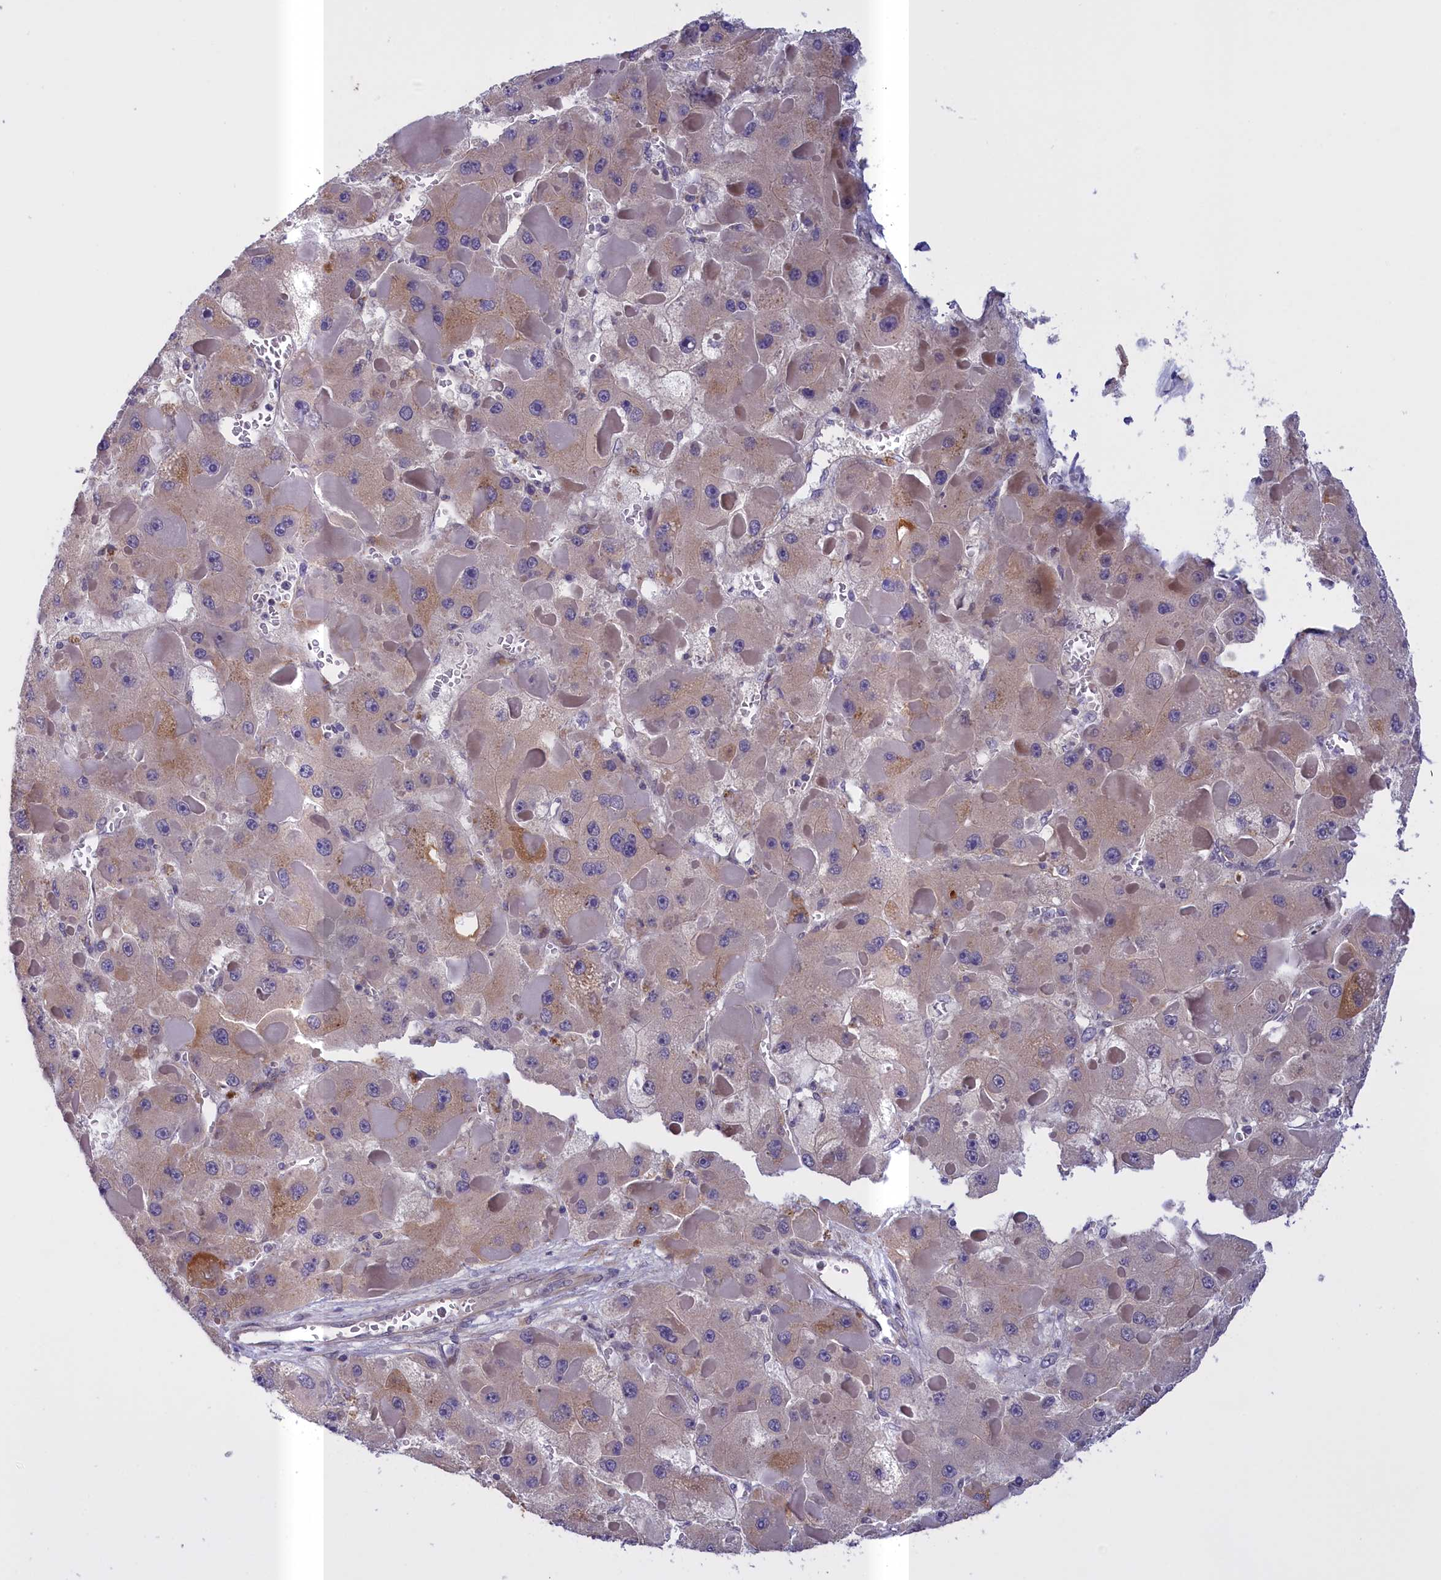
{"staining": {"intensity": "weak", "quantity": "<25%", "location": "cytoplasmic/membranous"}, "tissue": "liver cancer", "cell_type": "Tumor cells", "image_type": "cancer", "snomed": [{"axis": "morphology", "description": "Carcinoma, Hepatocellular, NOS"}, {"axis": "topography", "description": "Liver"}], "caption": "This is an immunohistochemistry histopathology image of liver hepatocellular carcinoma. There is no expression in tumor cells.", "gene": "IGFALS", "patient": {"sex": "female", "age": 73}}